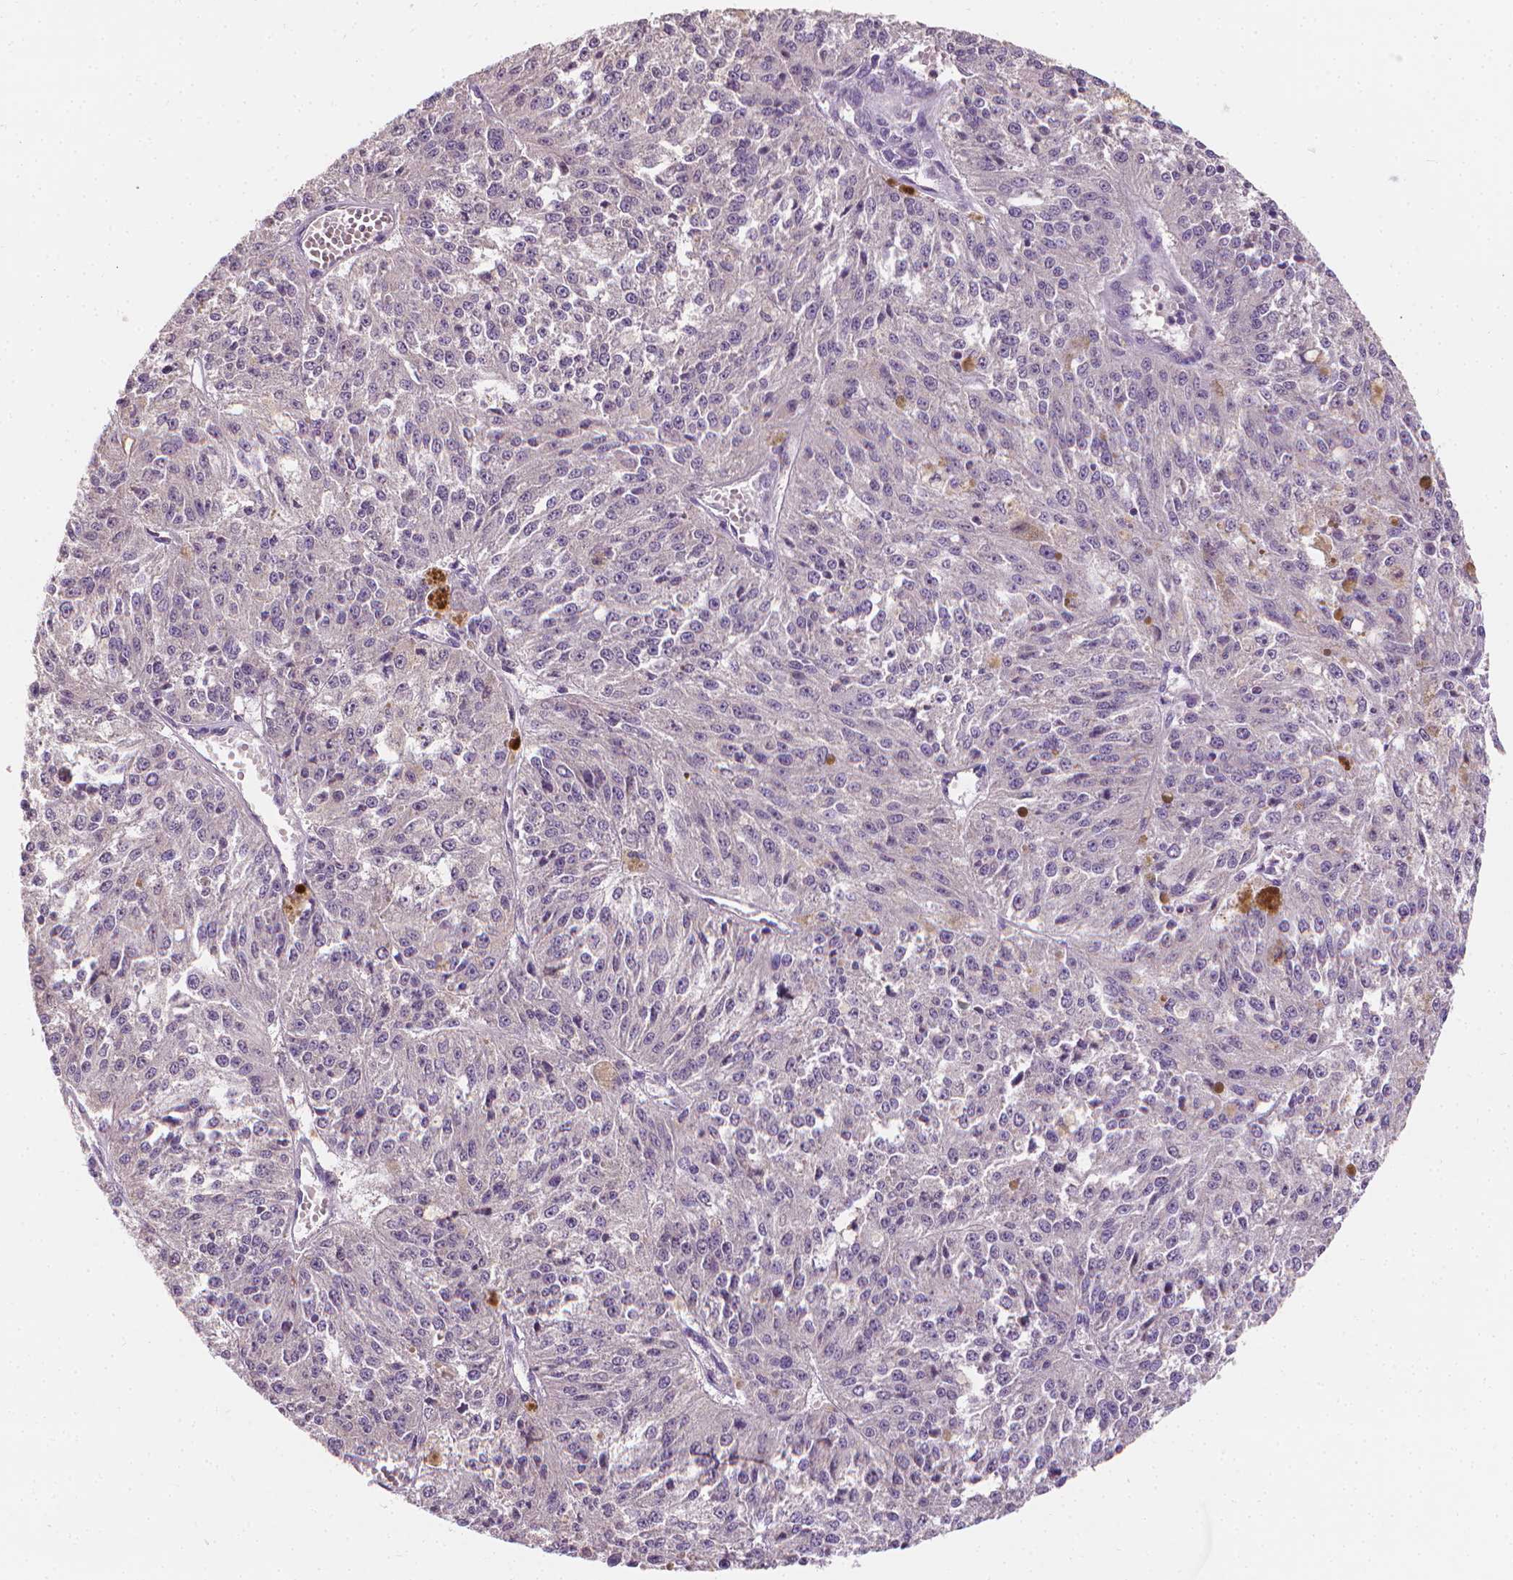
{"staining": {"intensity": "negative", "quantity": "none", "location": "none"}, "tissue": "melanoma", "cell_type": "Tumor cells", "image_type": "cancer", "snomed": [{"axis": "morphology", "description": "Malignant melanoma, Metastatic site"}, {"axis": "topography", "description": "Lymph node"}], "caption": "Malignant melanoma (metastatic site) stained for a protein using IHC displays no staining tumor cells.", "gene": "FASN", "patient": {"sex": "female", "age": 64}}